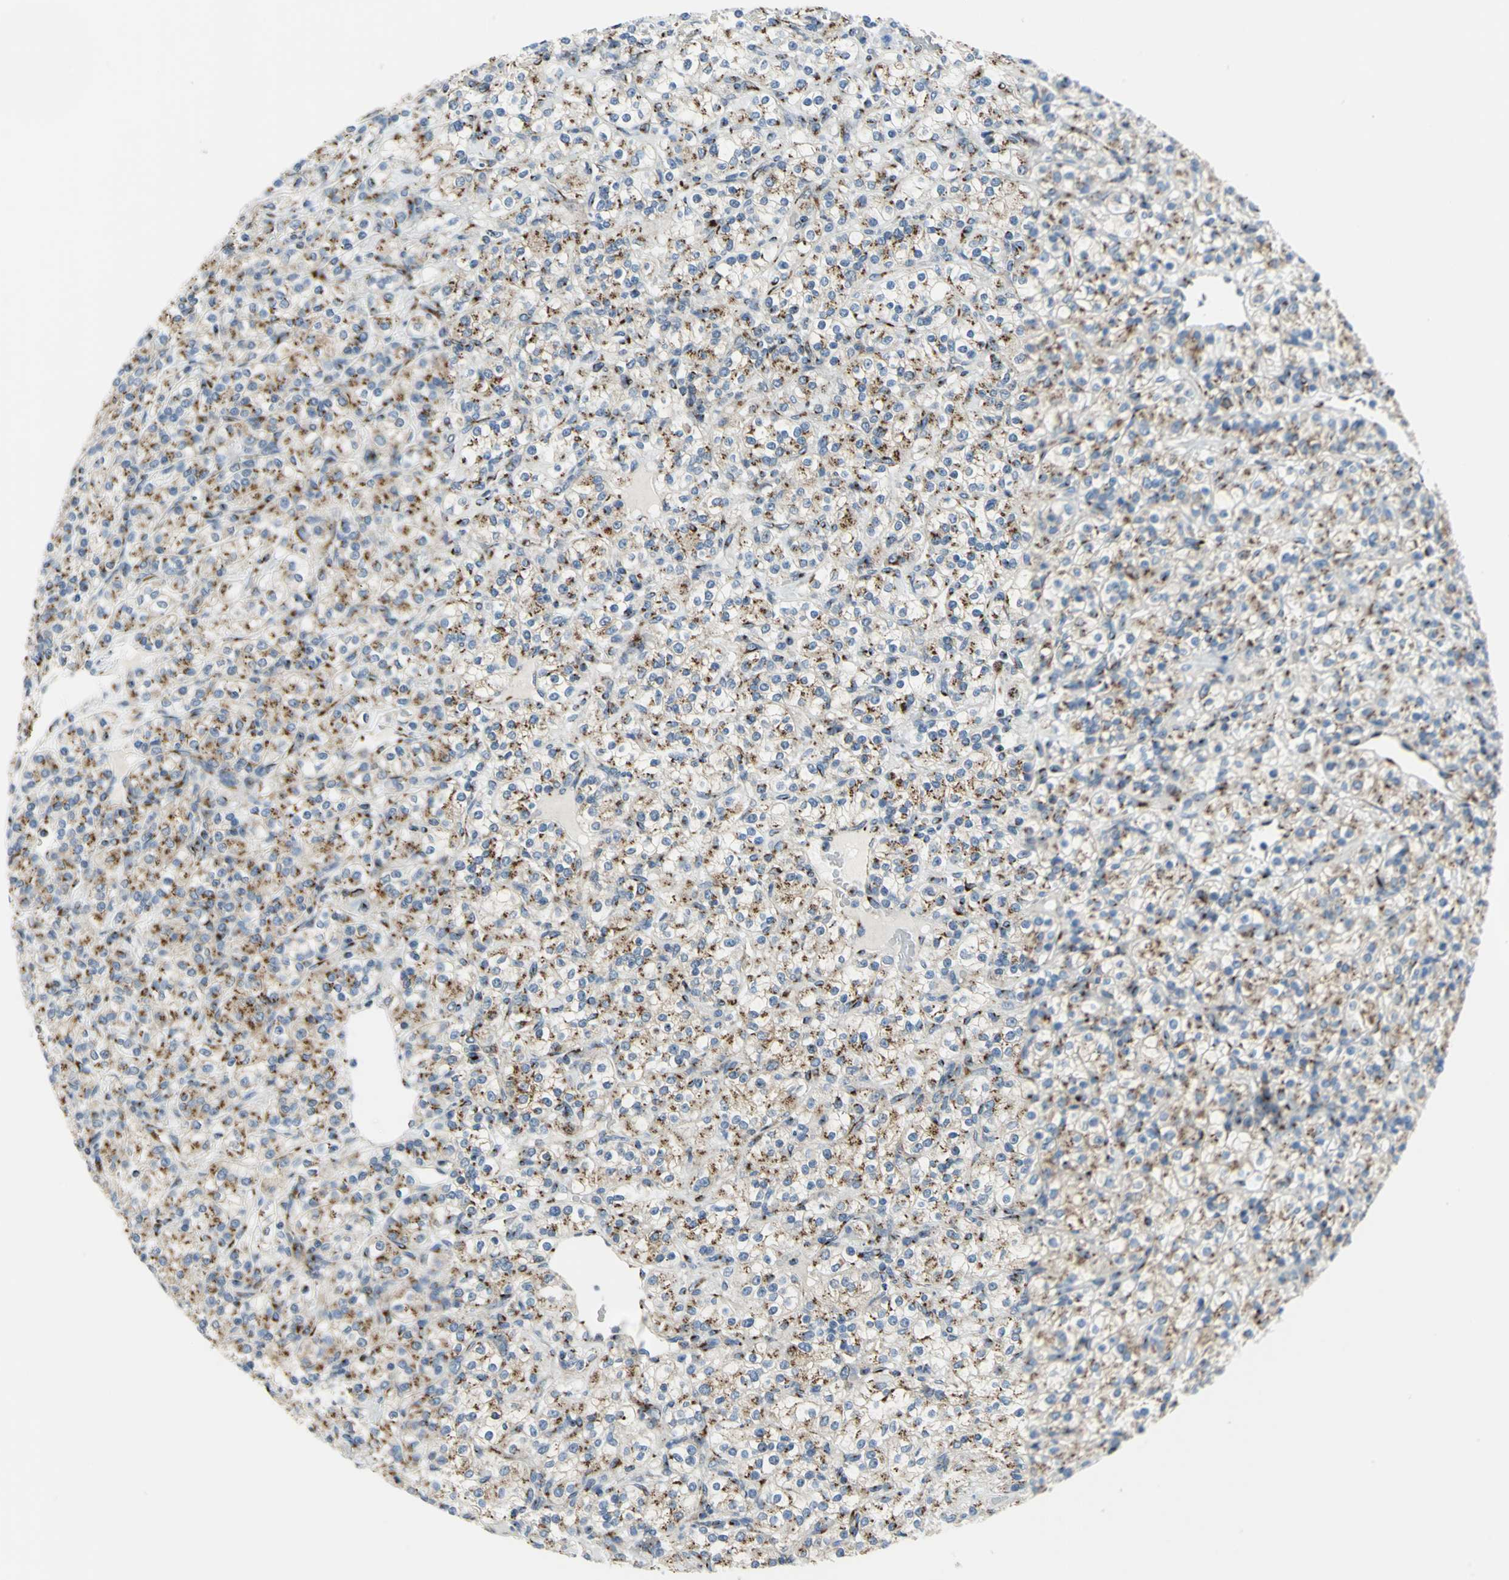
{"staining": {"intensity": "strong", "quantity": "25%-75%", "location": "cytoplasmic/membranous"}, "tissue": "renal cancer", "cell_type": "Tumor cells", "image_type": "cancer", "snomed": [{"axis": "morphology", "description": "Adenocarcinoma, NOS"}, {"axis": "topography", "description": "Kidney"}], "caption": "Renal cancer (adenocarcinoma) stained for a protein (brown) demonstrates strong cytoplasmic/membranous positive positivity in about 25%-75% of tumor cells.", "gene": "GPR3", "patient": {"sex": "male", "age": 77}}